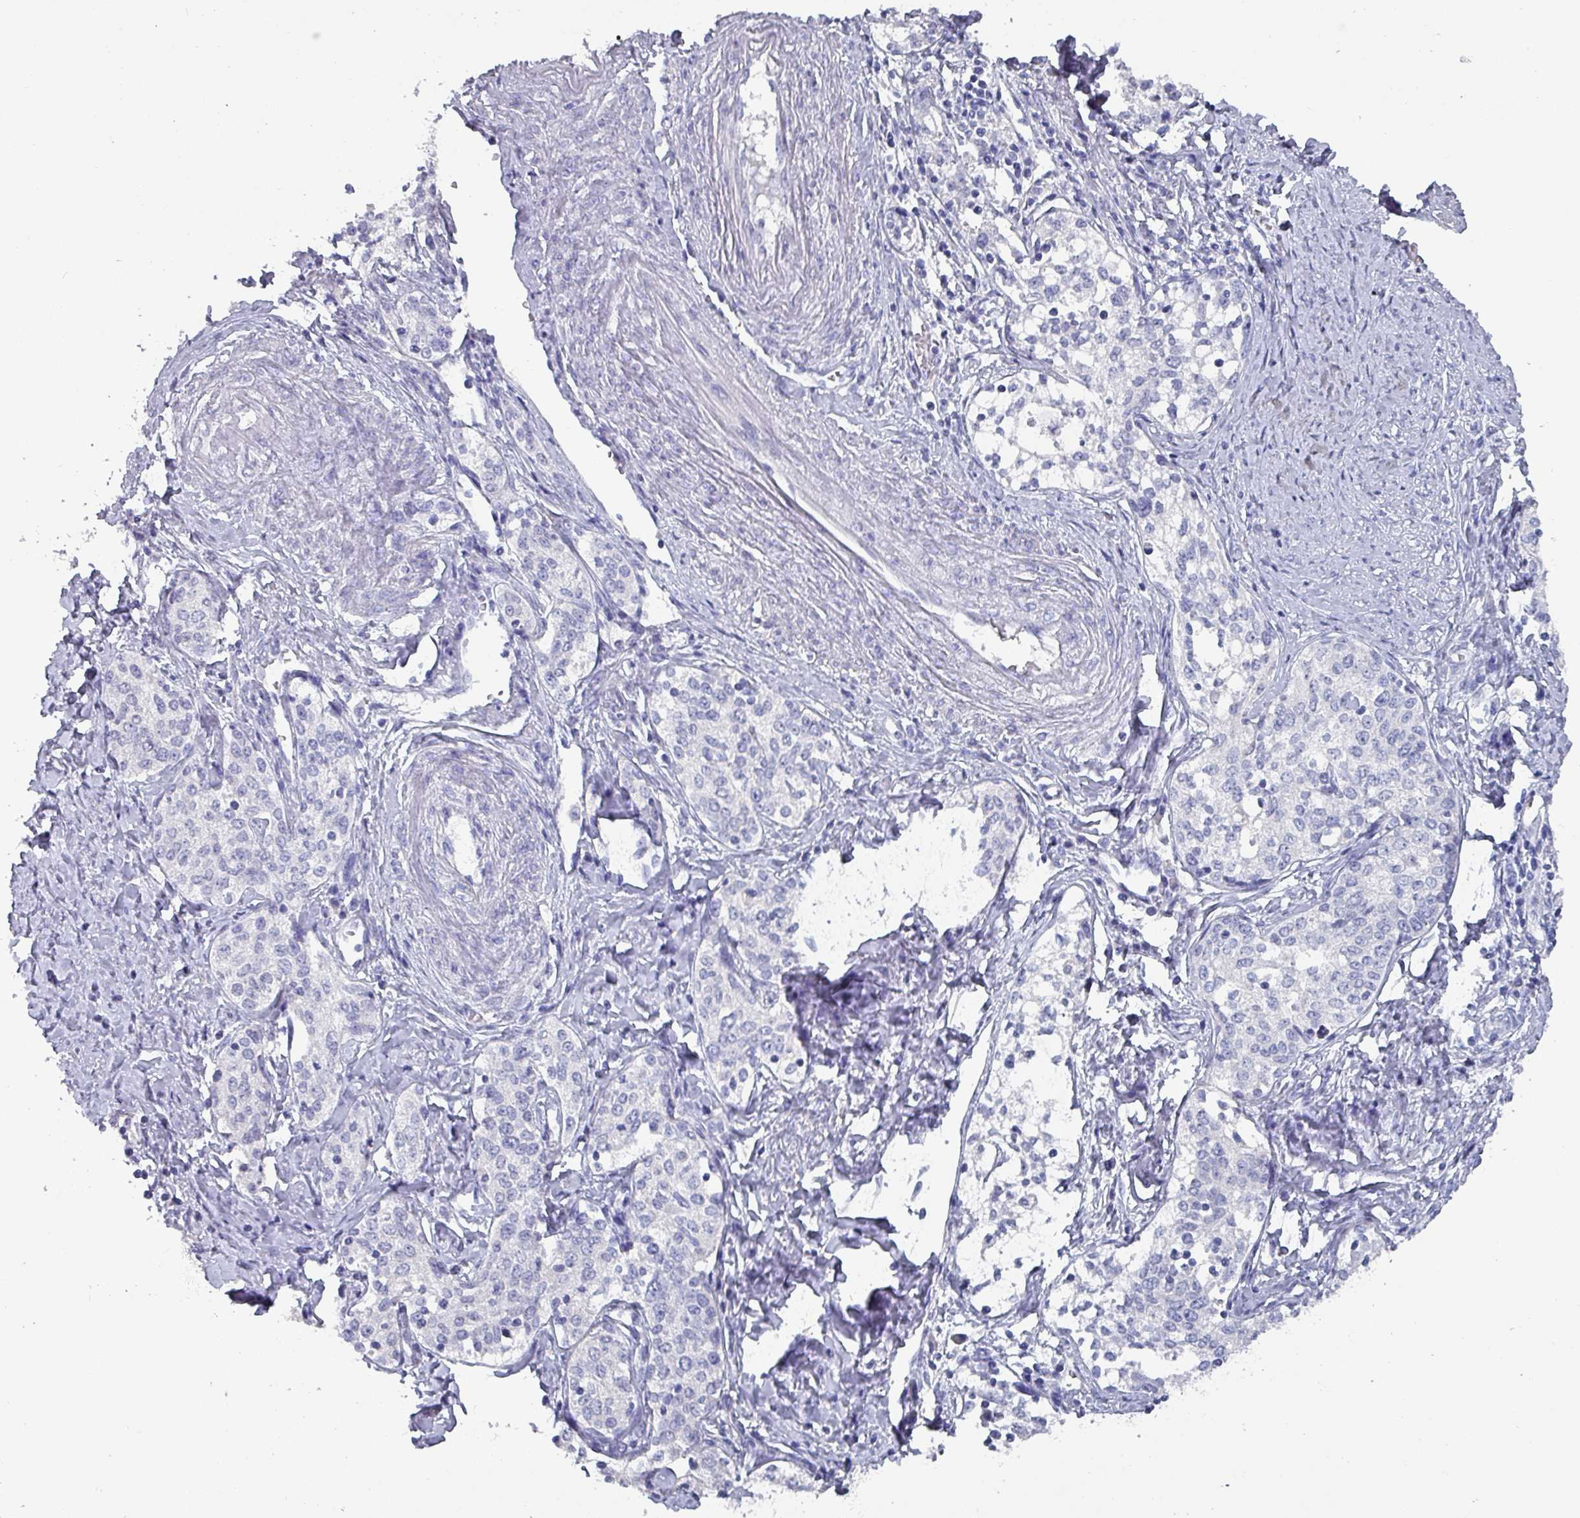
{"staining": {"intensity": "negative", "quantity": "none", "location": "none"}, "tissue": "cervical cancer", "cell_type": "Tumor cells", "image_type": "cancer", "snomed": [{"axis": "morphology", "description": "Squamous cell carcinoma, NOS"}, {"axis": "morphology", "description": "Adenocarcinoma, NOS"}, {"axis": "topography", "description": "Cervix"}], "caption": "An immunohistochemistry (IHC) image of cervical cancer (squamous cell carcinoma) is shown. There is no staining in tumor cells of cervical cancer (squamous cell carcinoma). Nuclei are stained in blue.", "gene": "INS-IGF2", "patient": {"sex": "female", "age": 52}}